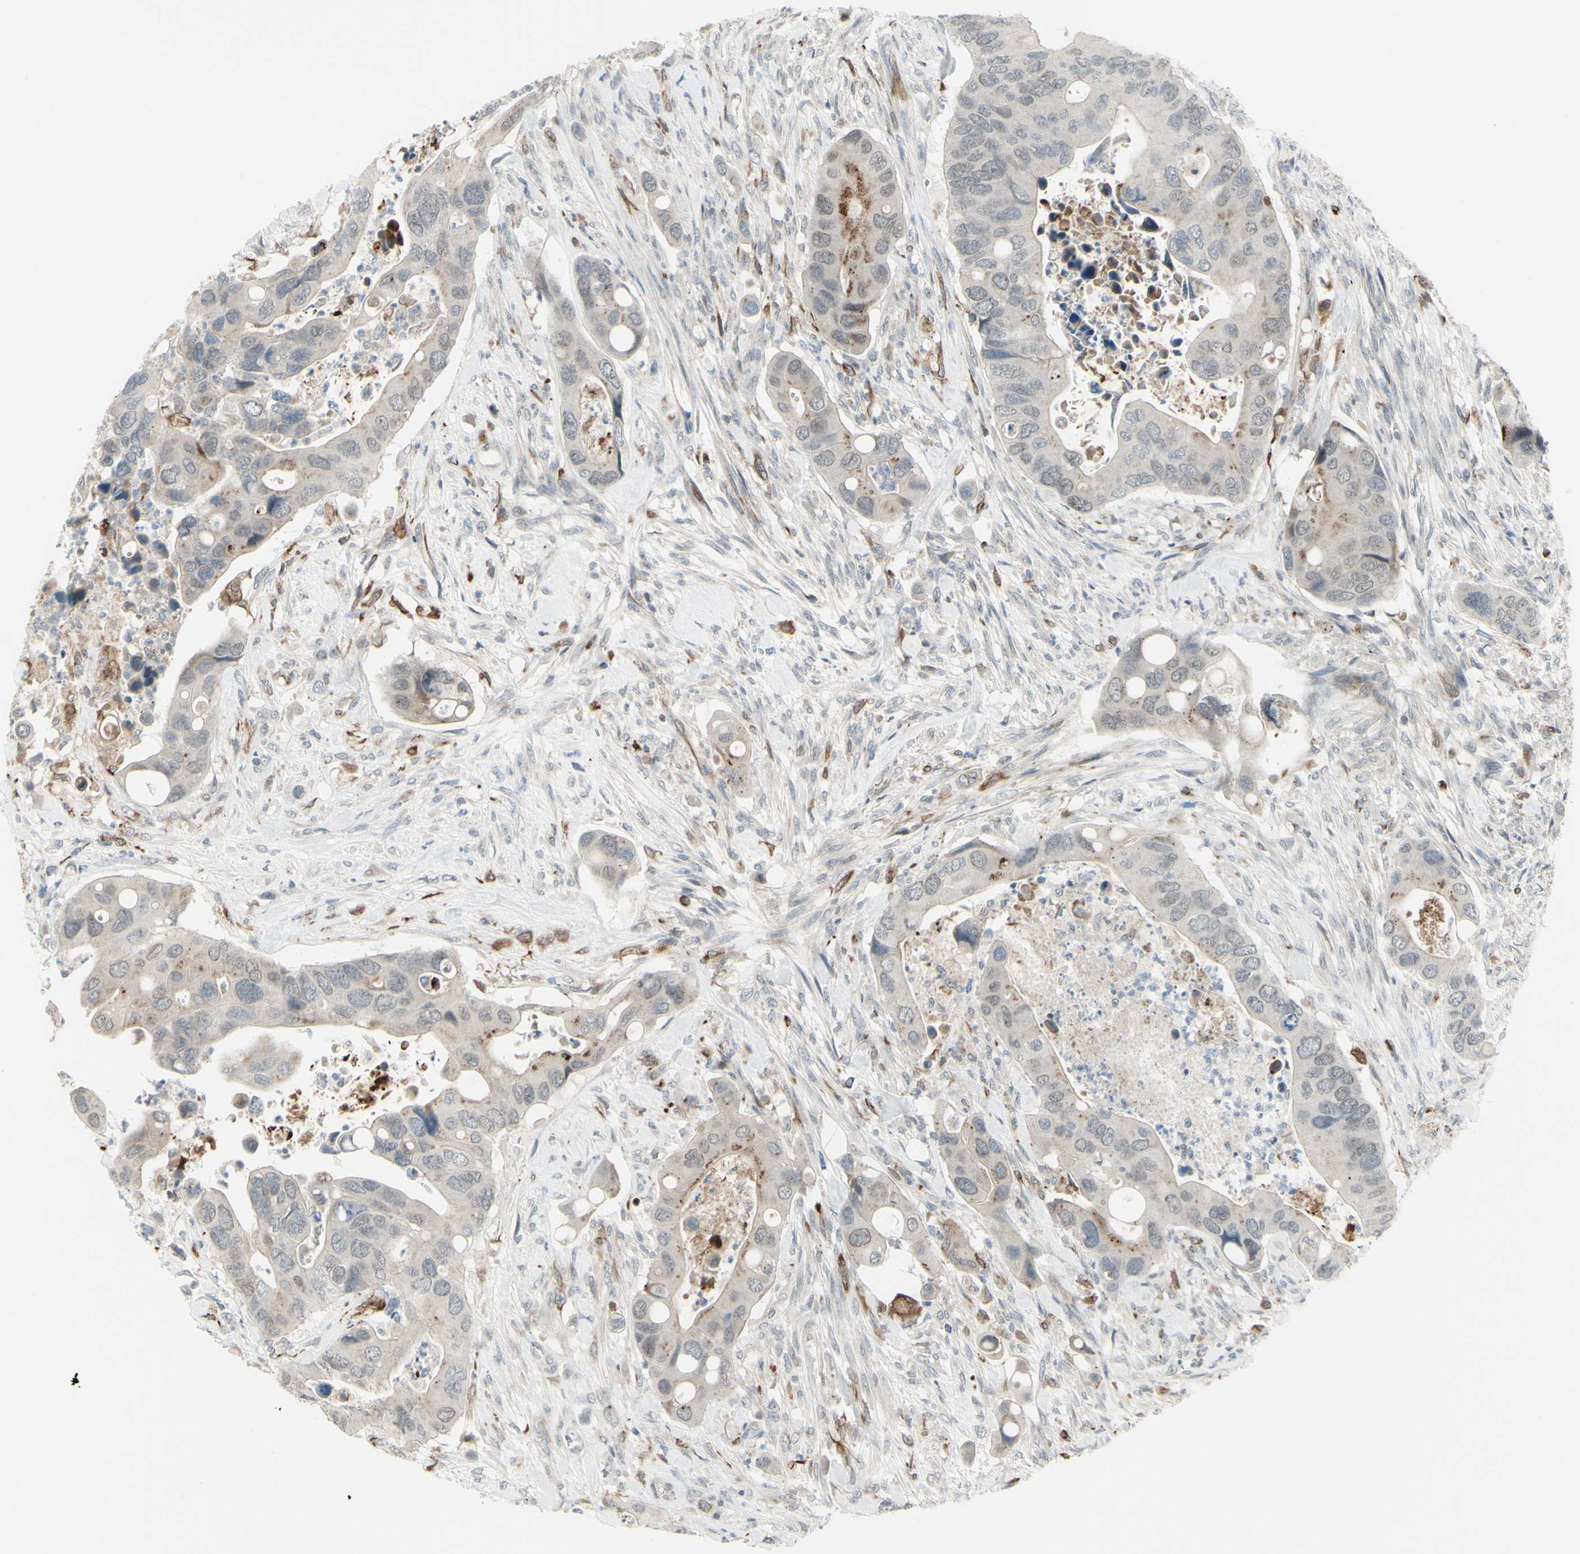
{"staining": {"intensity": "negative", "quantity": "none", "location": "none"}, "tissue": "colorectal cancer", "cell_type": "Tumor cells", "image_type": "cancer", "snomed": [{"axis": "morphology", "description": "Adenocarcinoma, NOS"}, {"axis": "topography", "description": "Rectum"}], "caption": "Image shows no protein positivity in tumor cells of colorectal cancer tissue.", "gene": "FGFR2", "patient": {"sex": "female", "age": 57}}